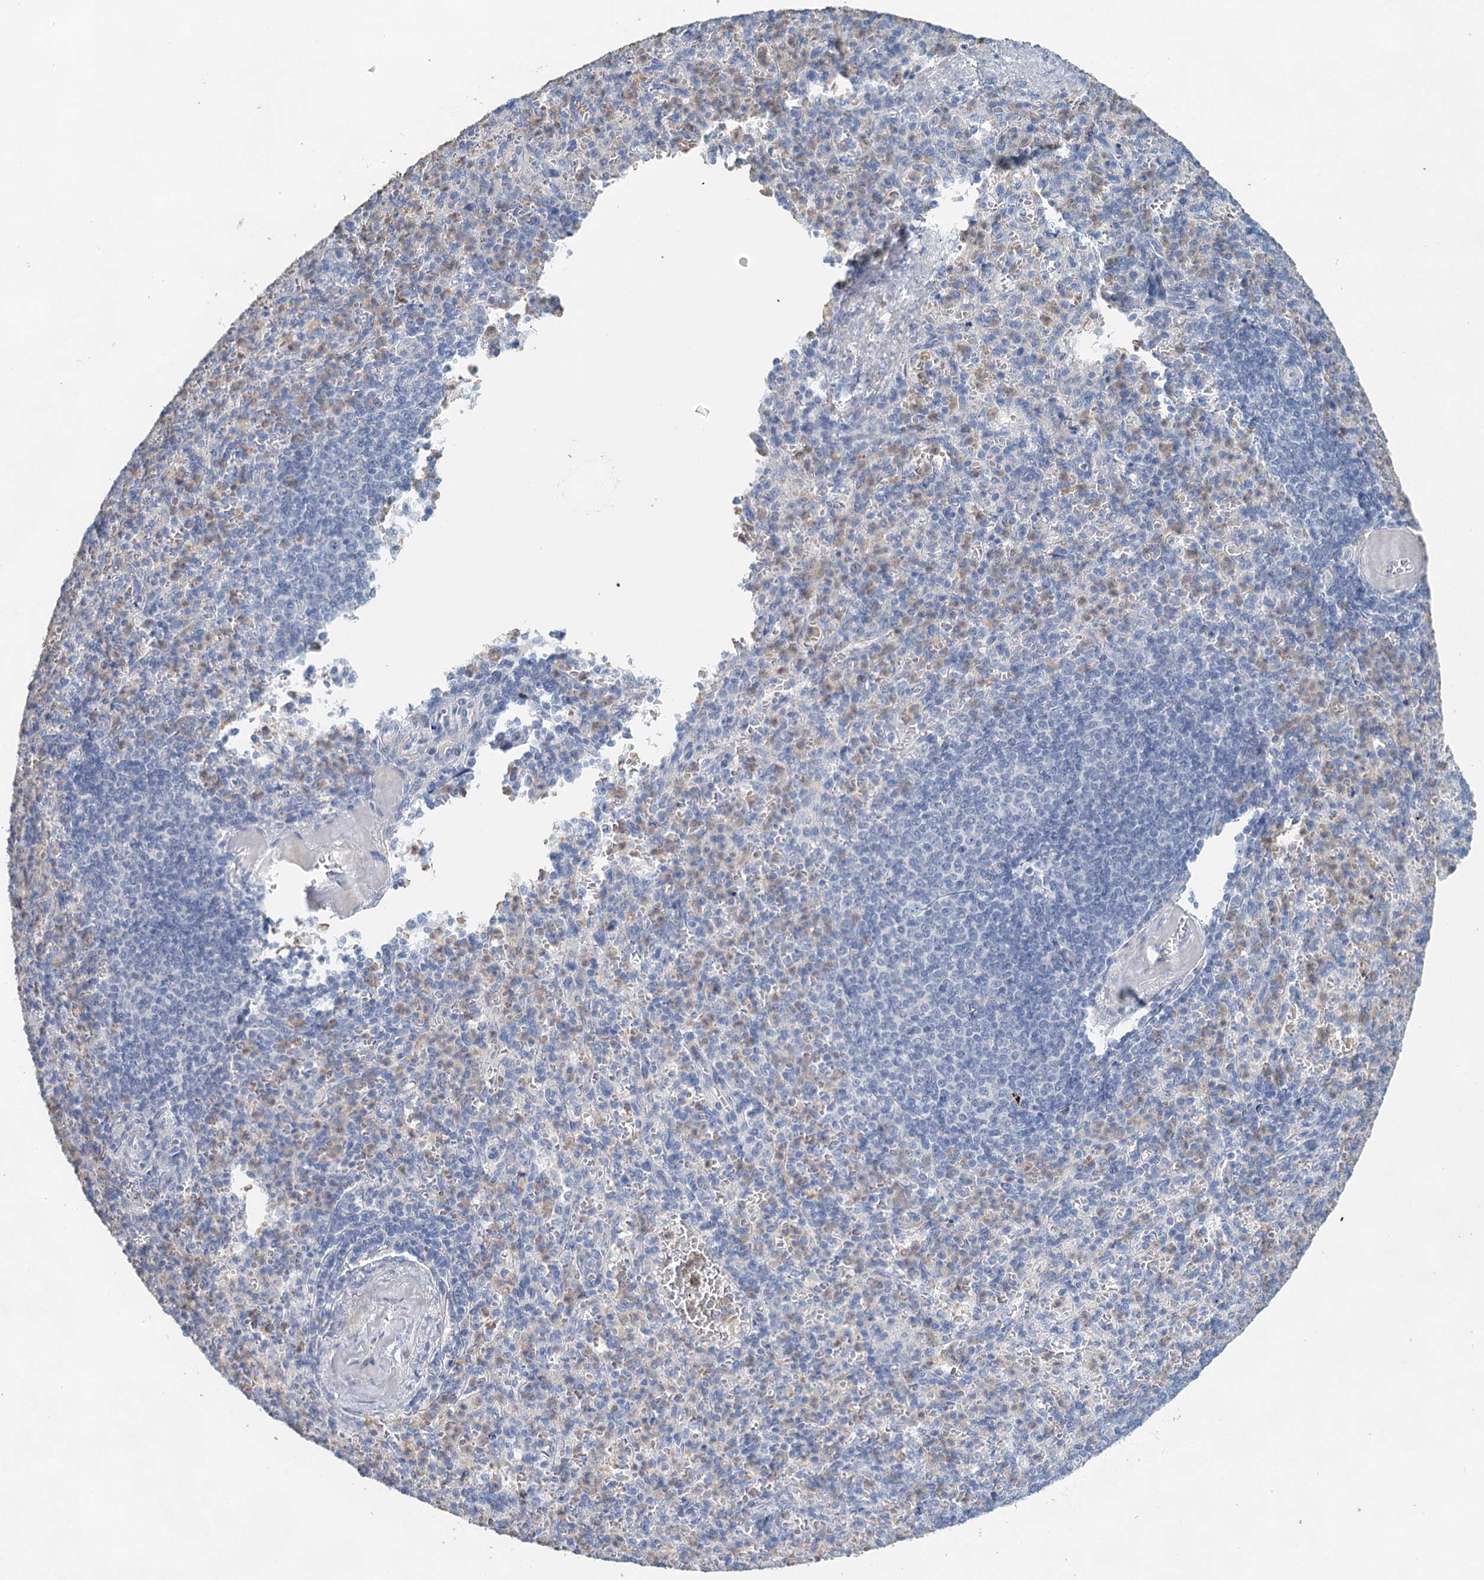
{"staining": {"intensity": "weak", "quantity": "25%-75%", "location": "cytoplasmic/membranous"}, "tissue": "spleen", "cell_type": "Cells in red pulp", "image_type": "normal", "snomed": [{"axis": "morphology", "description": "Normal tissue, NOS"}, {"axis": "topography", "description": "Spleen"}], "caption": "A low amount of weak cytoplasmic/membranous expression is seen in approximately 25%-75% of cells in red pulp in unremarkable spleen.", "gene": "MYL6B", "patient": {"sex": "female", "age": 74}}